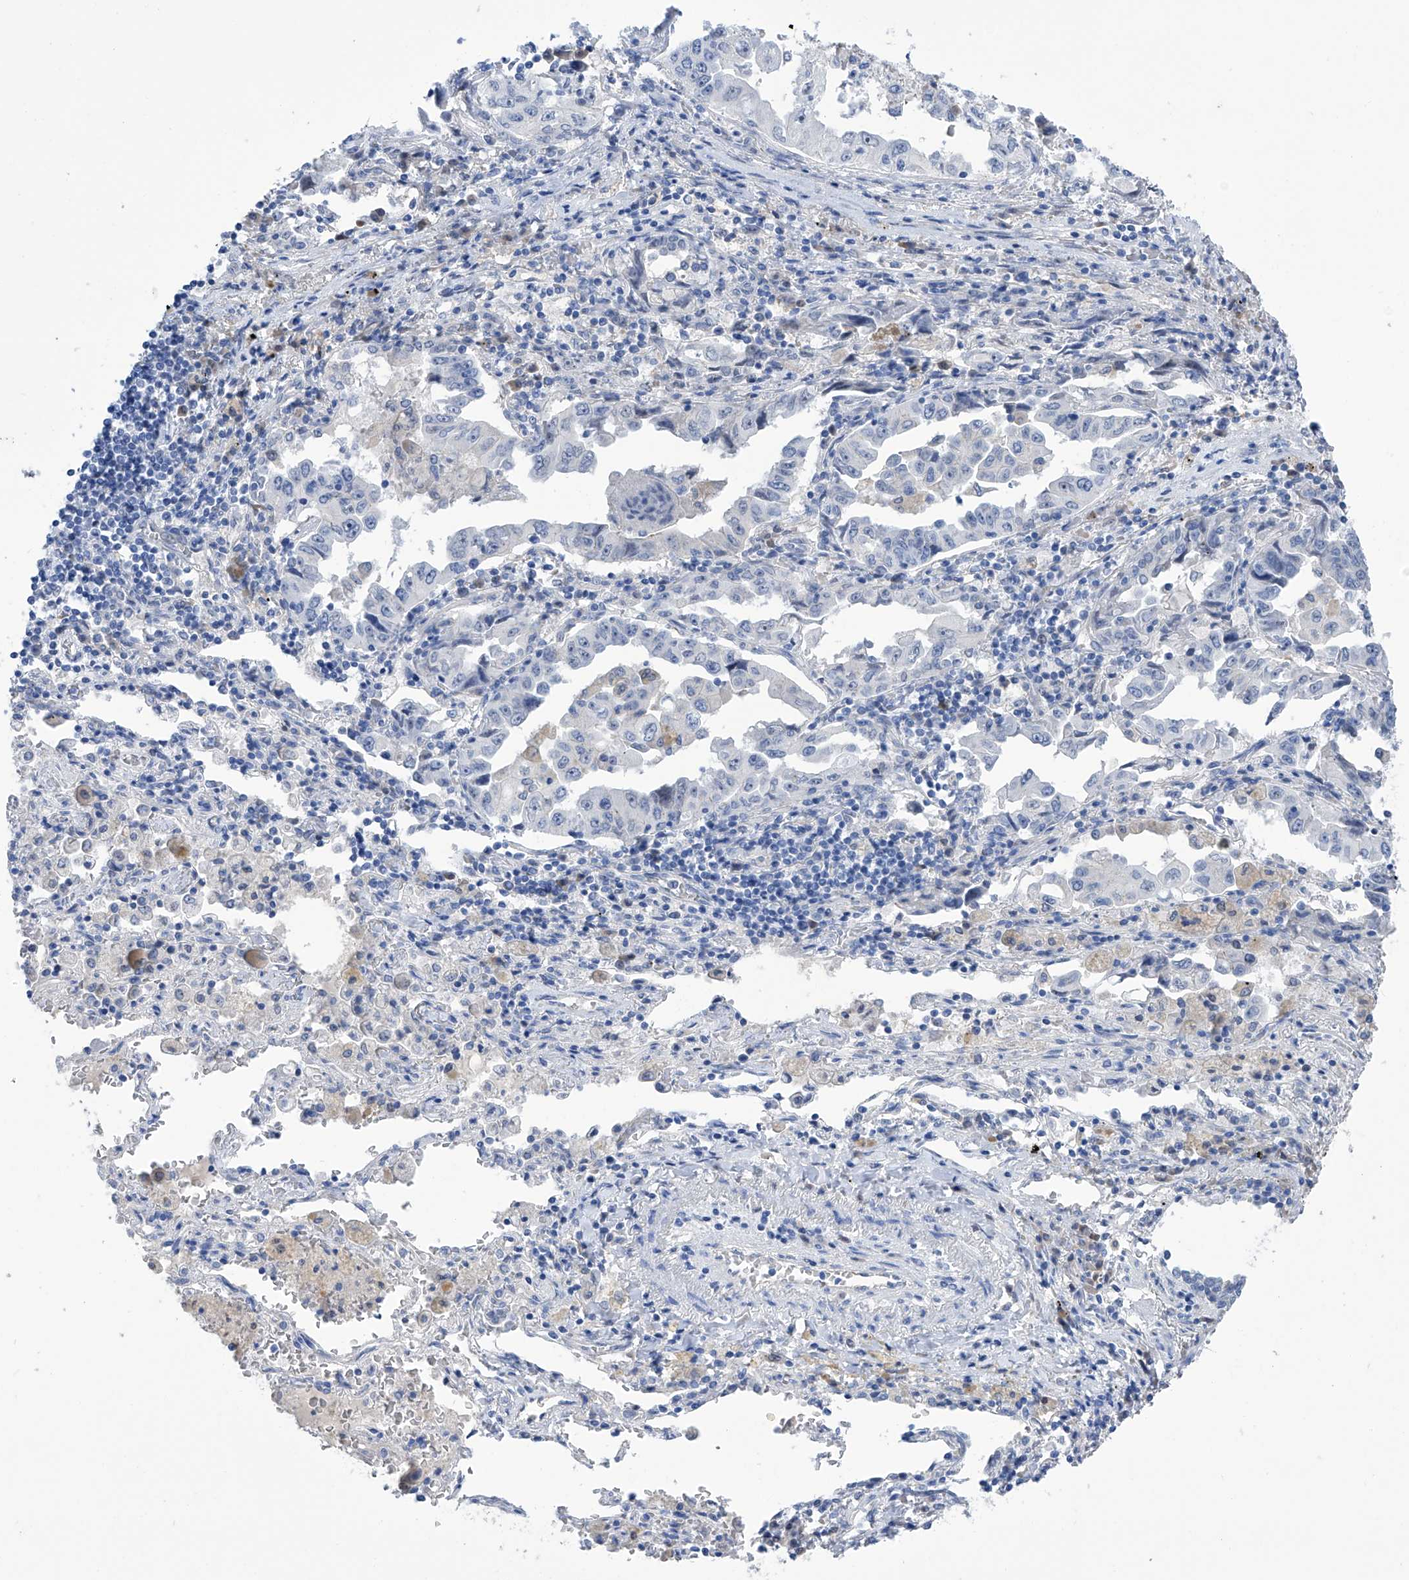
{"staining": {"intensity": "negative", "quantity": "none", "location": "none"}, "tissue": "lung cancer", "cell_type": "Tumor cells", "image_type": "cancer", "snomed": [{"axis": "morphology", "description": "Adenocarcinoma, NOS"}, {"axis": "topography", "description": "Lung"}], "caption": "Micrograph shows no protein staining in tumor cells of lung adenocarcinoma tissue.", "gene": "PGM3", "patient": {"sex": "female", "age": 51}}